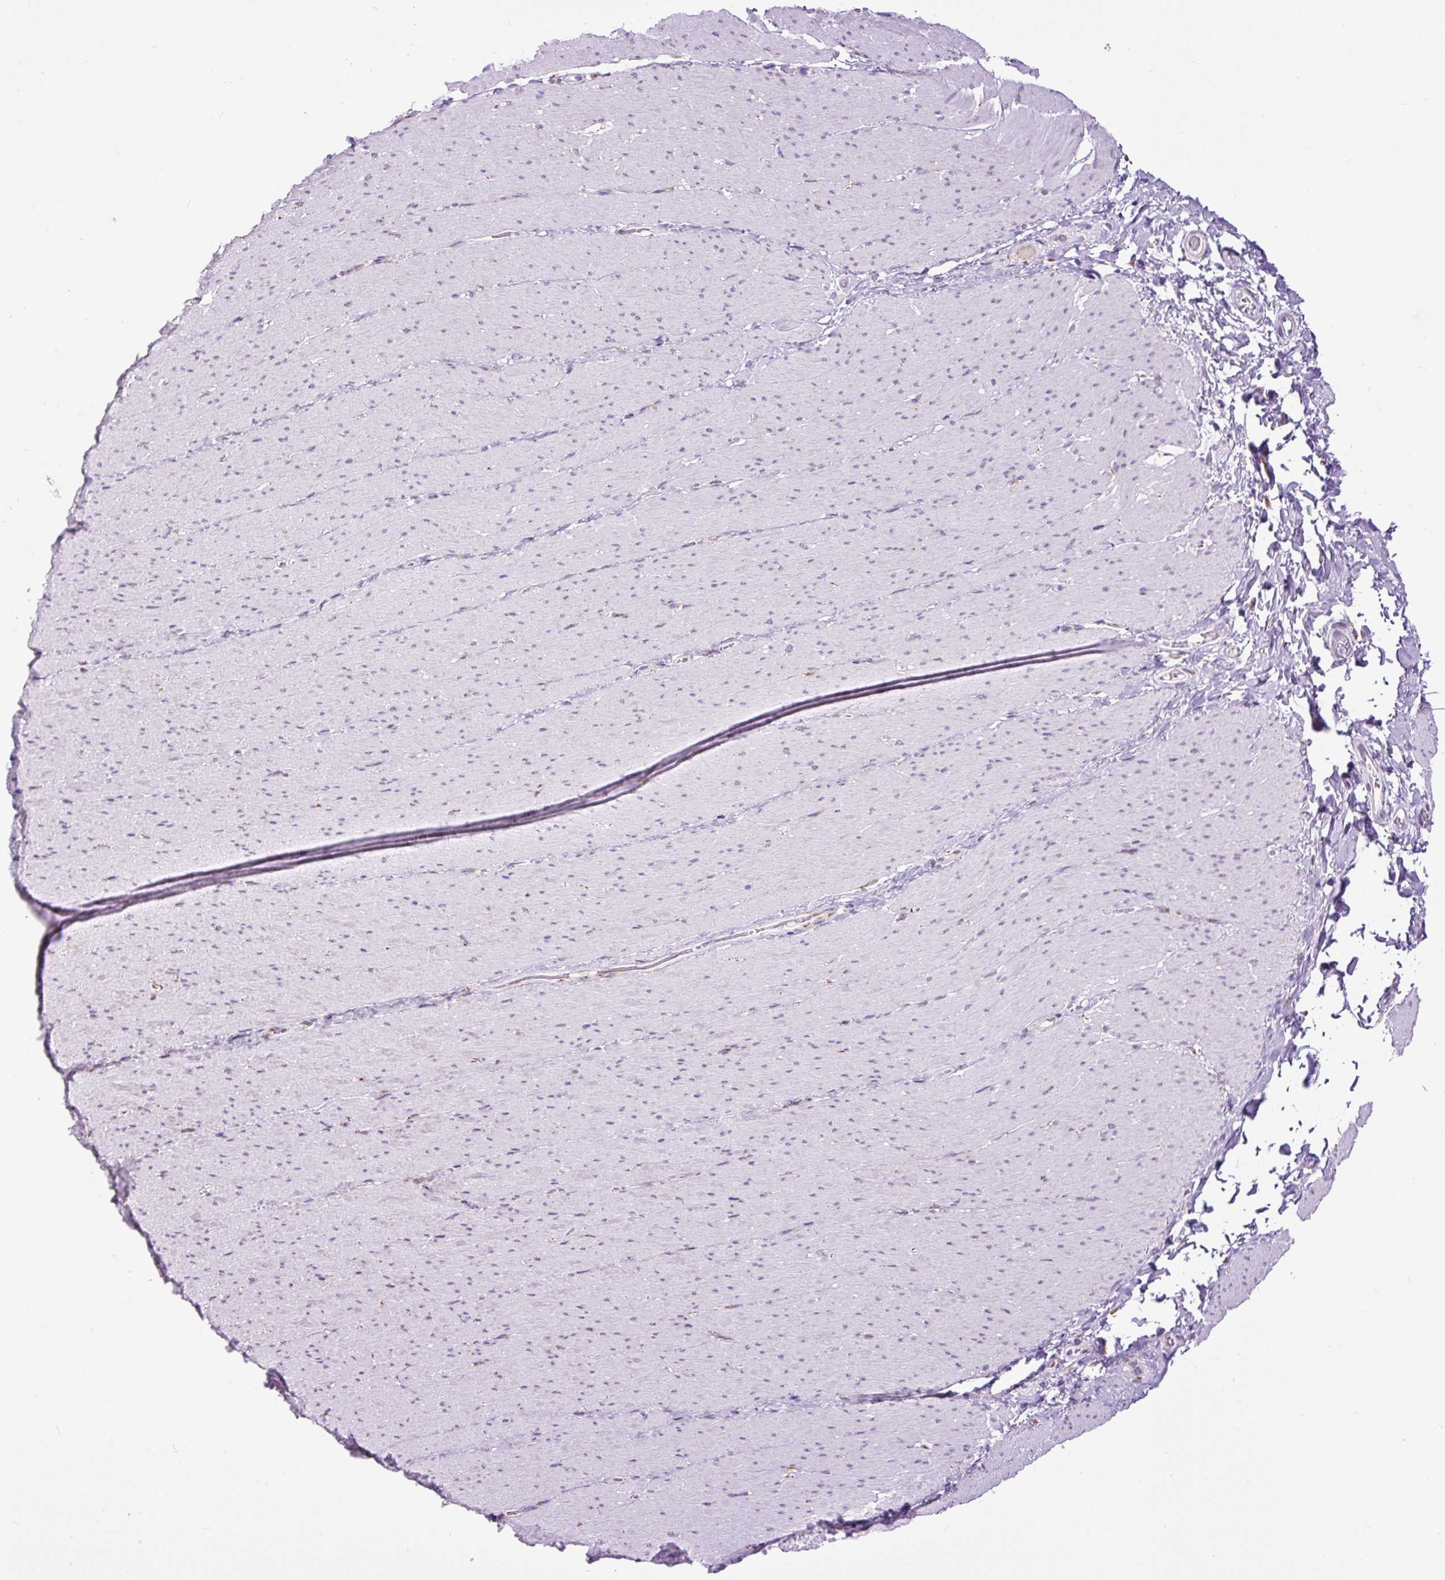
{"staining": {"intensity": "negative", "quantity": "none", "location": "none"}, "tissue": "smooth muscle", "cell_type": "Smooth muscle cells", "image_type": "normal", "snomed": [{"axis": "morphology", "description": "Normal tissue, NOS"}, {"axis": "topography", "description": "Smooth muscle"}, {"axis": "topography", "description": "Rectum"}], "caption": "Unremarkable smooth muscle was stained to show a protein in brown. There is no significant positivity in smooth muscle cells. (Brightfield microscopy of DAB (3,3'-diaminobenzidine) immunohistochemistry at high magnification).", "gene": "DDOST", "patient": {"sex": "male", "age": 53}}